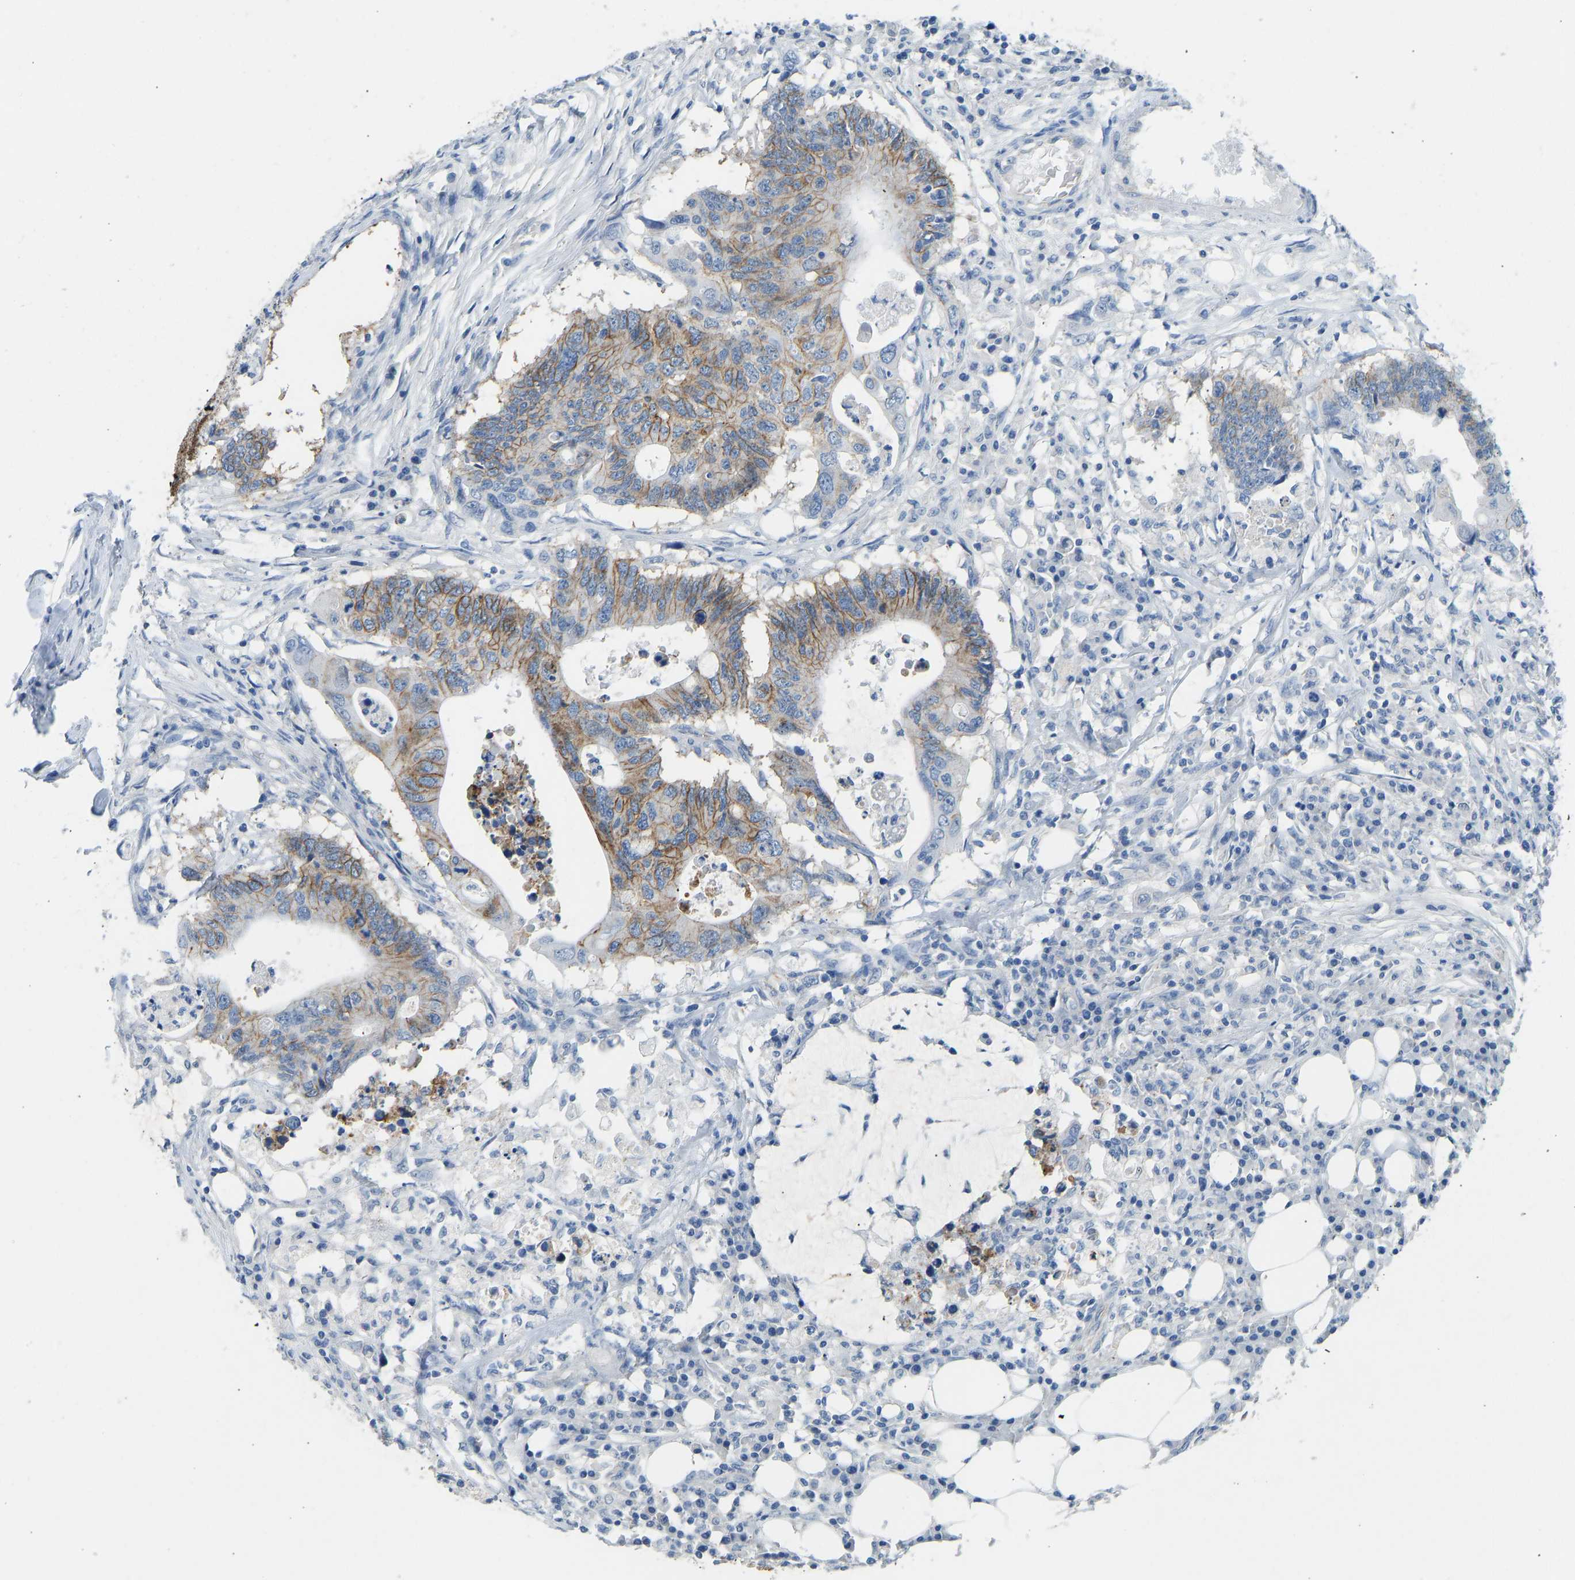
{"staining": {"intensity": "moderate", "quantity": "25%-75%", "location": "cytoplasmic/membranous"}, "tissue": "colorectal cancer", "cell_type": "Tumor cells", "image_type": "cancer", "snomed": [{"axis": "morphology", "description": "Adenocarcinoma, NOS"}, {"axis": "topography", "description": "Colon"}], "caption": "Adenocarcinoma (colorectal) stained for a protein (brown) shows moderate cytoplasmic/membranous positive staining in about 25%-75% of tumor cells.", "gene": "ATP1A1", "patient": {"sex": "male", "age": 71}}